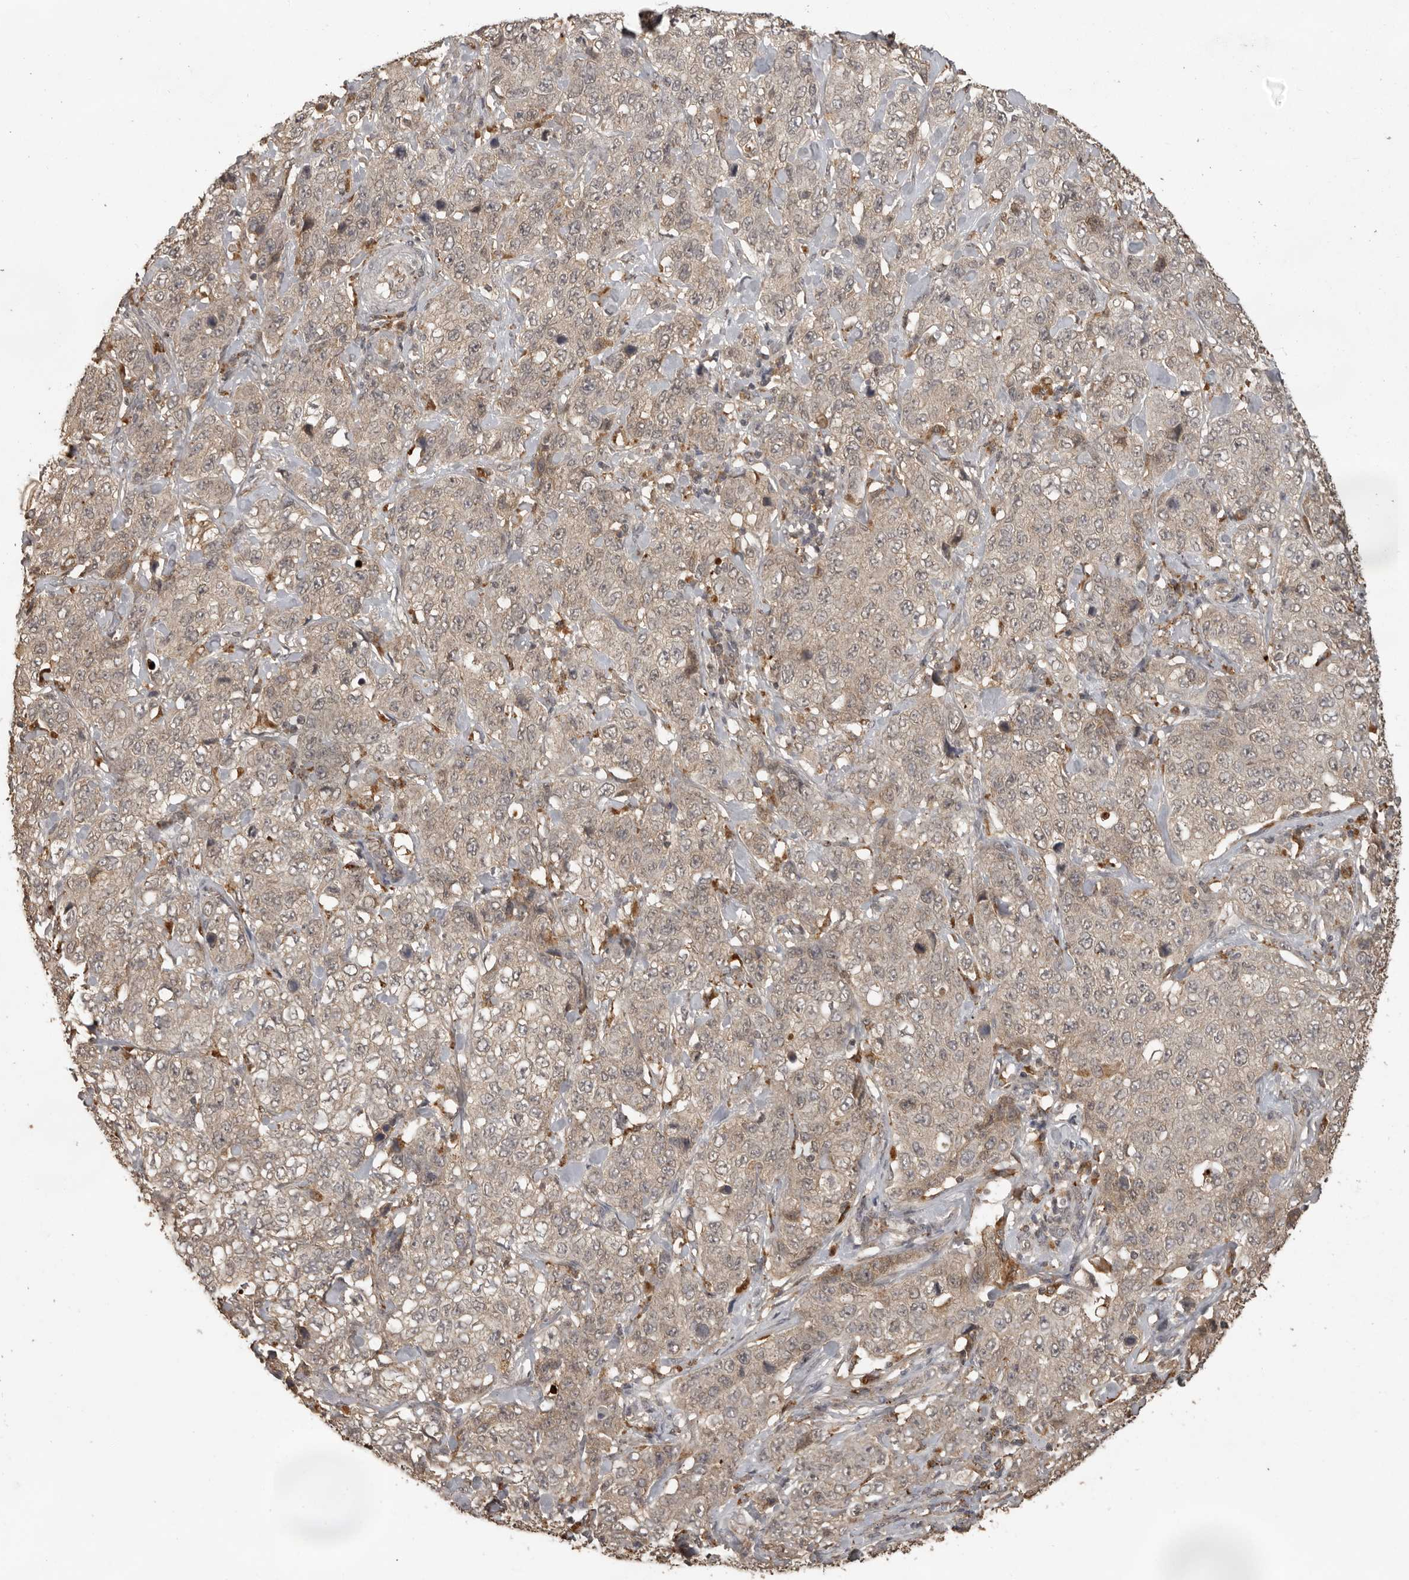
{"staining": {"intensity": "weak", "quantity": "<25%", "location": "cytoplasmic/membranous"}, "tissue": "stomach cancer", "cell_type": "Tumor cells", "image_type": "cancer", "snomed": [{"axis": "morphology", "description": "Adenocarcinoma, NOS"}, {"axis": "topography", "description": "Stomach"}], "caption": "An image of human adenocarcinoma (stomach) is negative for staining in tumor cells. (Stains: DAB (3,3'-diaminobenzidine) IHC with hematoxylin counter stain, Microscopy: brightfield microscopy at high magnification).", "gene": "CTF1", "patient": {"sex": "male", "age": 48}}